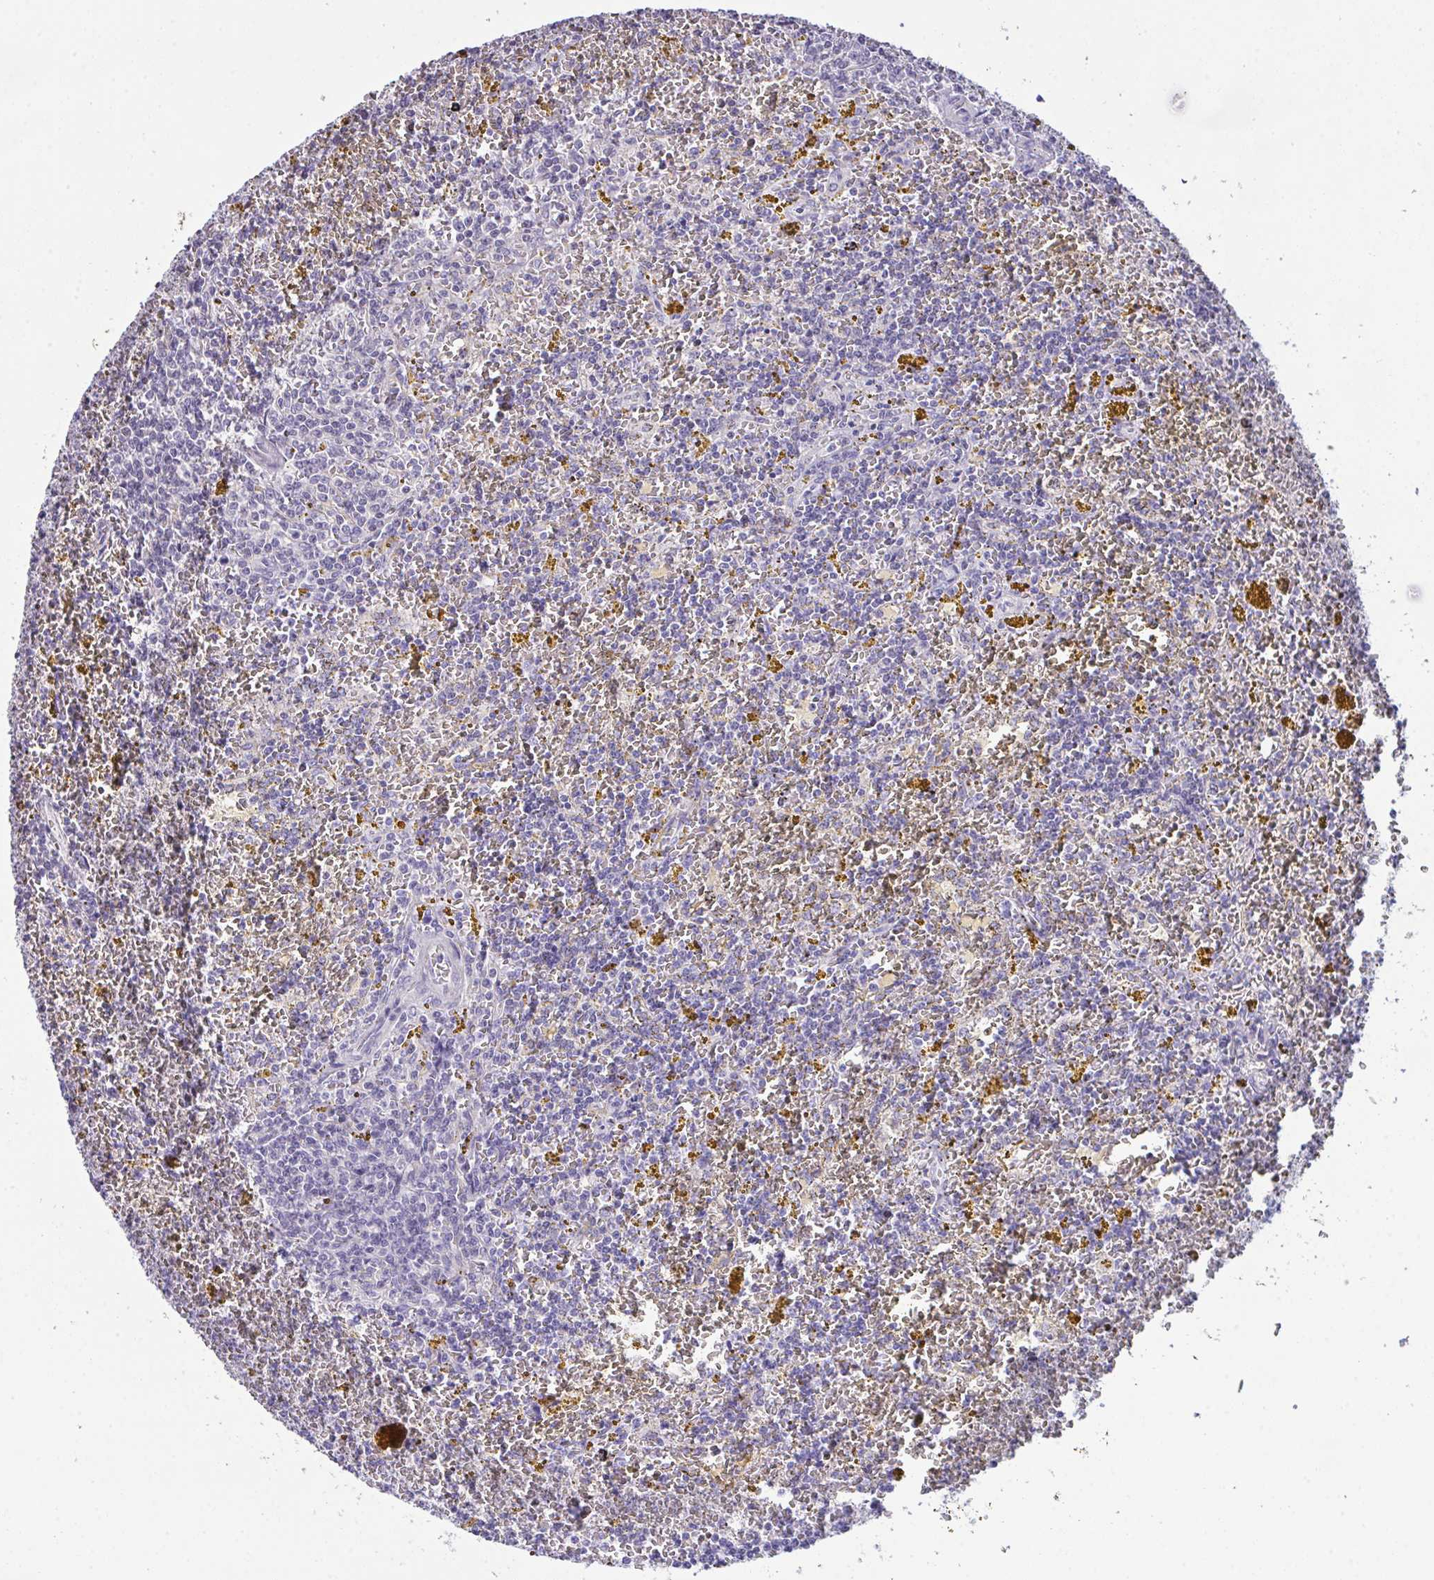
{"staining": {"intensity": "negative", "quantity": "none", "location": "none"}, "tissue": "lymphoma", "cell_type": "Tumor cells", "image_type": "cancer", "snomed": [{"axis": "morphology", "description": "Malignant lymphoma, non-Hodgkin's type, Low grade"}, {"axis": "topography", "description": "Spleen"}, {"axis": "topography", "description": "Lymph node"}], "caption": "High magnification brightfield microscopy of low-grade malignant lymphoma, non-Hodgkin's type stained with DAB (brown) and counterstained with hematoxylin (blue): tumor cells show no significant expression.", "gene": "ATP6V0D2", "patient": {"sex": "female", "age": 66}}